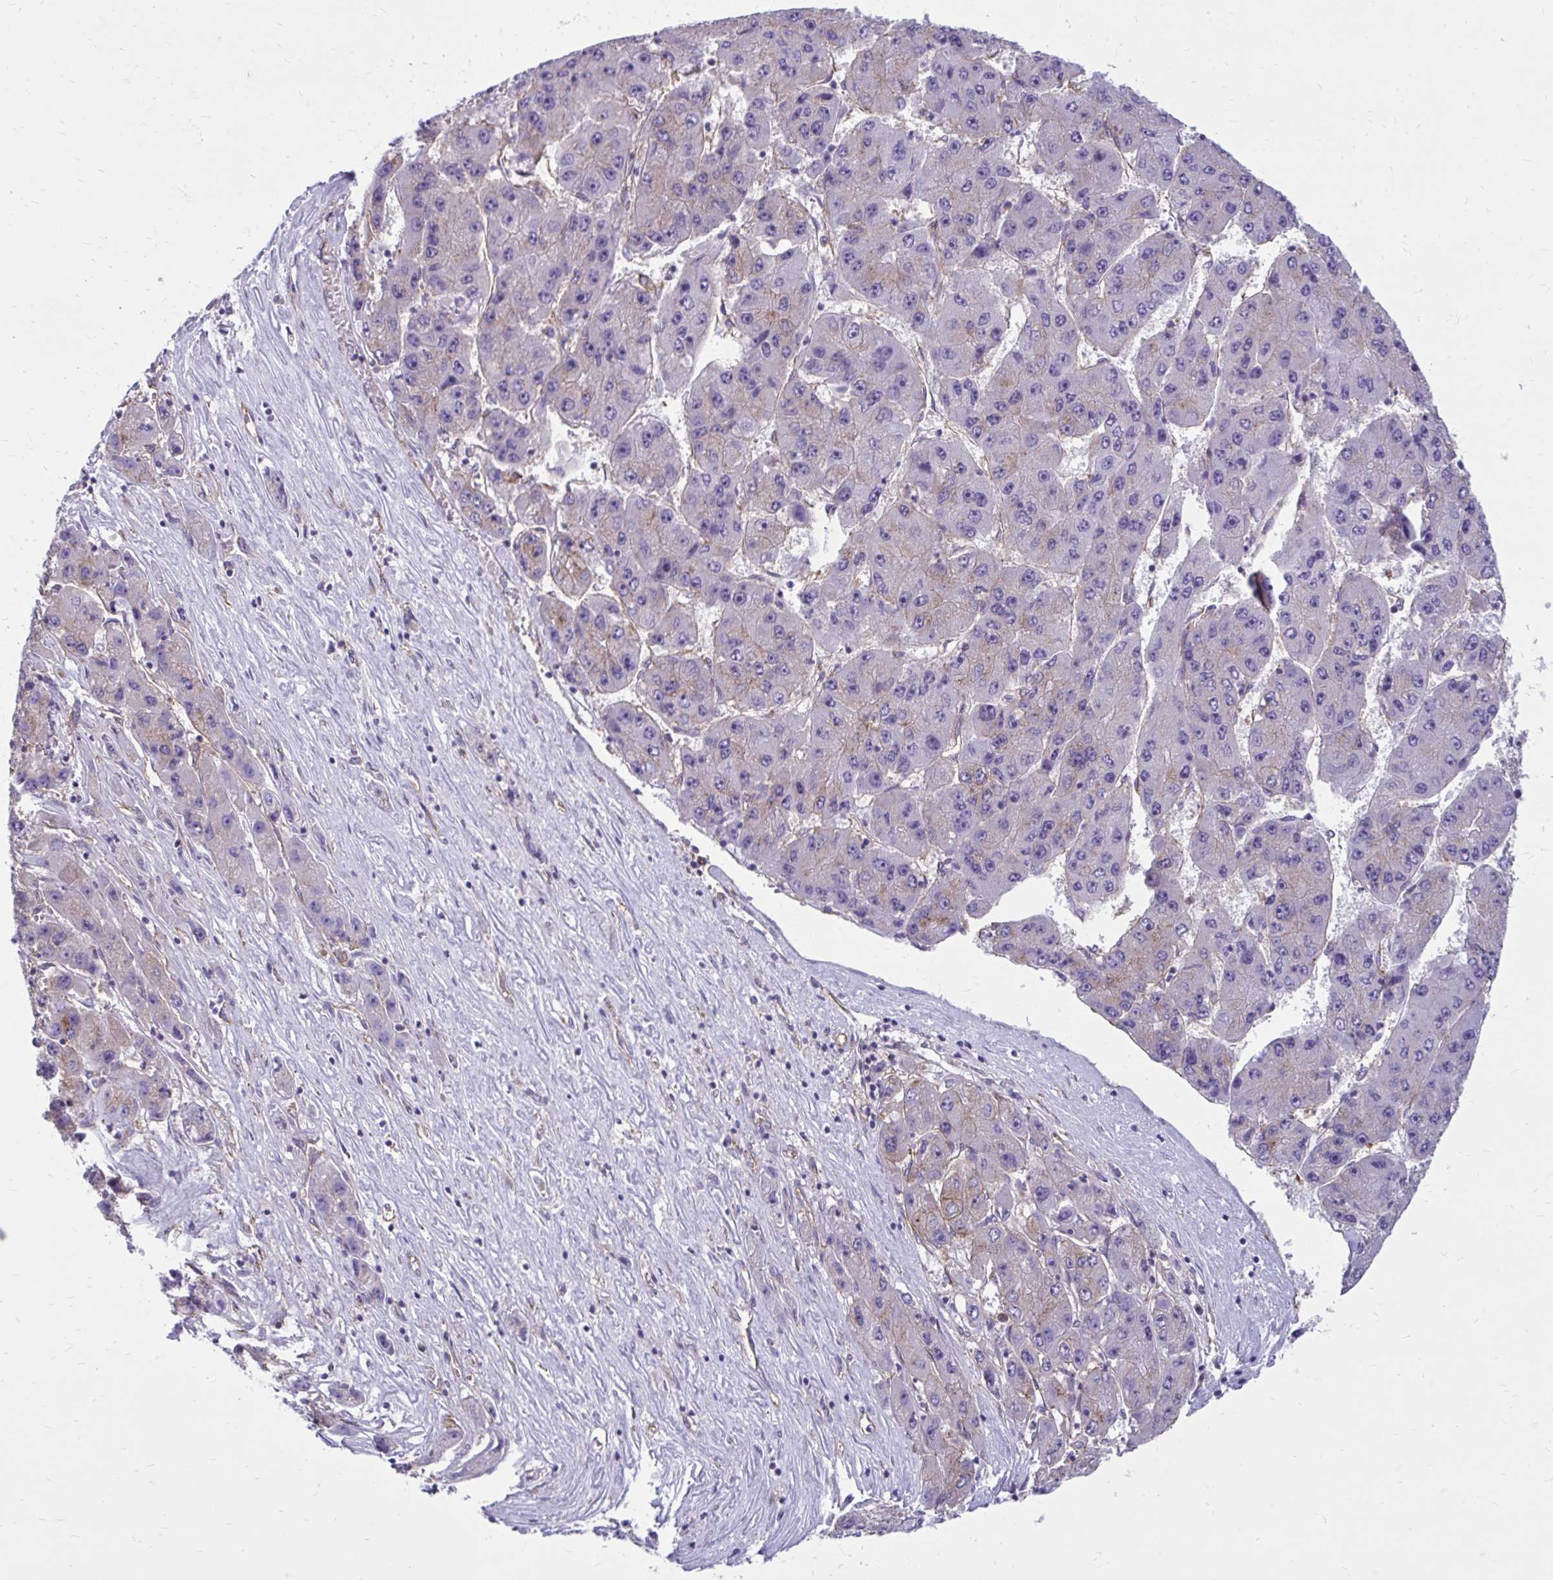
{"staining": {"intensity": "negative", "quantity": "none", "location": "none"}, "tissue": "liver cancer", "cell_type": "Tumor cells", "image_type": "cancer", "snomed": [{"axis": "morphology", "description": "Carcinoma, Hepatocellular, NOS"}, {"axis": "topography", "description": "Liver"}], "caption": "A high-resolution micrograph shows immunohistochemistry staining of liver cancer, which exhibits no significant staining in tumor cells. The staining is performed using DAB brown chromogen with nuclei counter-stained in using hematoxylin.", "gene": "CLTA", "patient": {"sex": "female", "age": 61}}